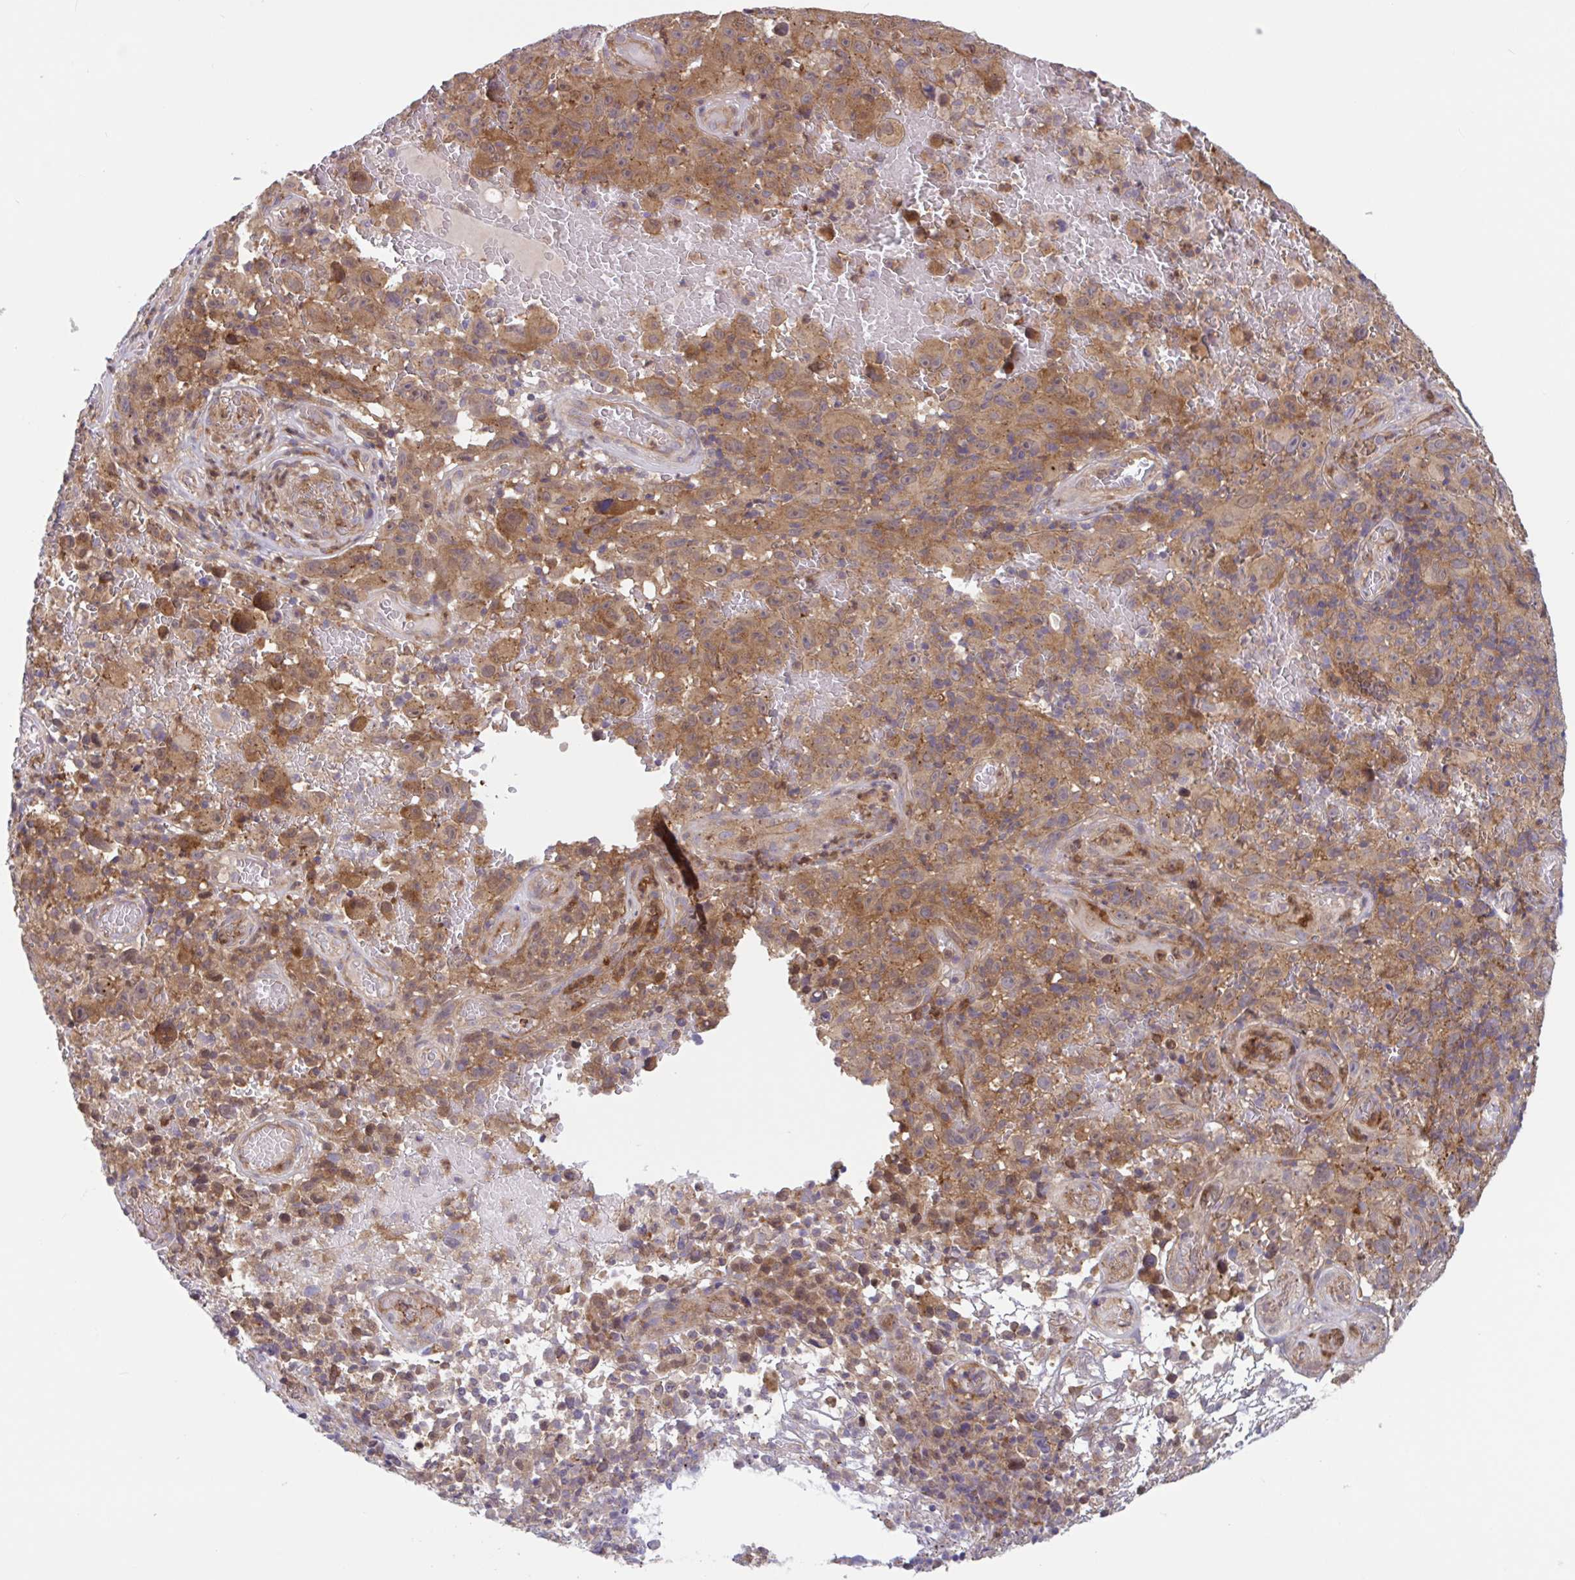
{"staining": {"intensity": "moderate", "quantity": ">75%", "location": "cytoplasmic/membranous"}, "tissue": "melanoma", "cell_type": "Tumor cells", "image_type": "cancer", "snomed": [{"axis": "morphology", "description": "Malignant melanoma, NOS"}, {"axis": "topography", "description": "Skin"}], "caption": "The micrograph displays a brown stain indicating the presence of a protein in the cytoplasmic/membranous of tumor cells in melanoma.", "gene": "LMNTD2", "patient": {"sex": "female", "age": 82}}